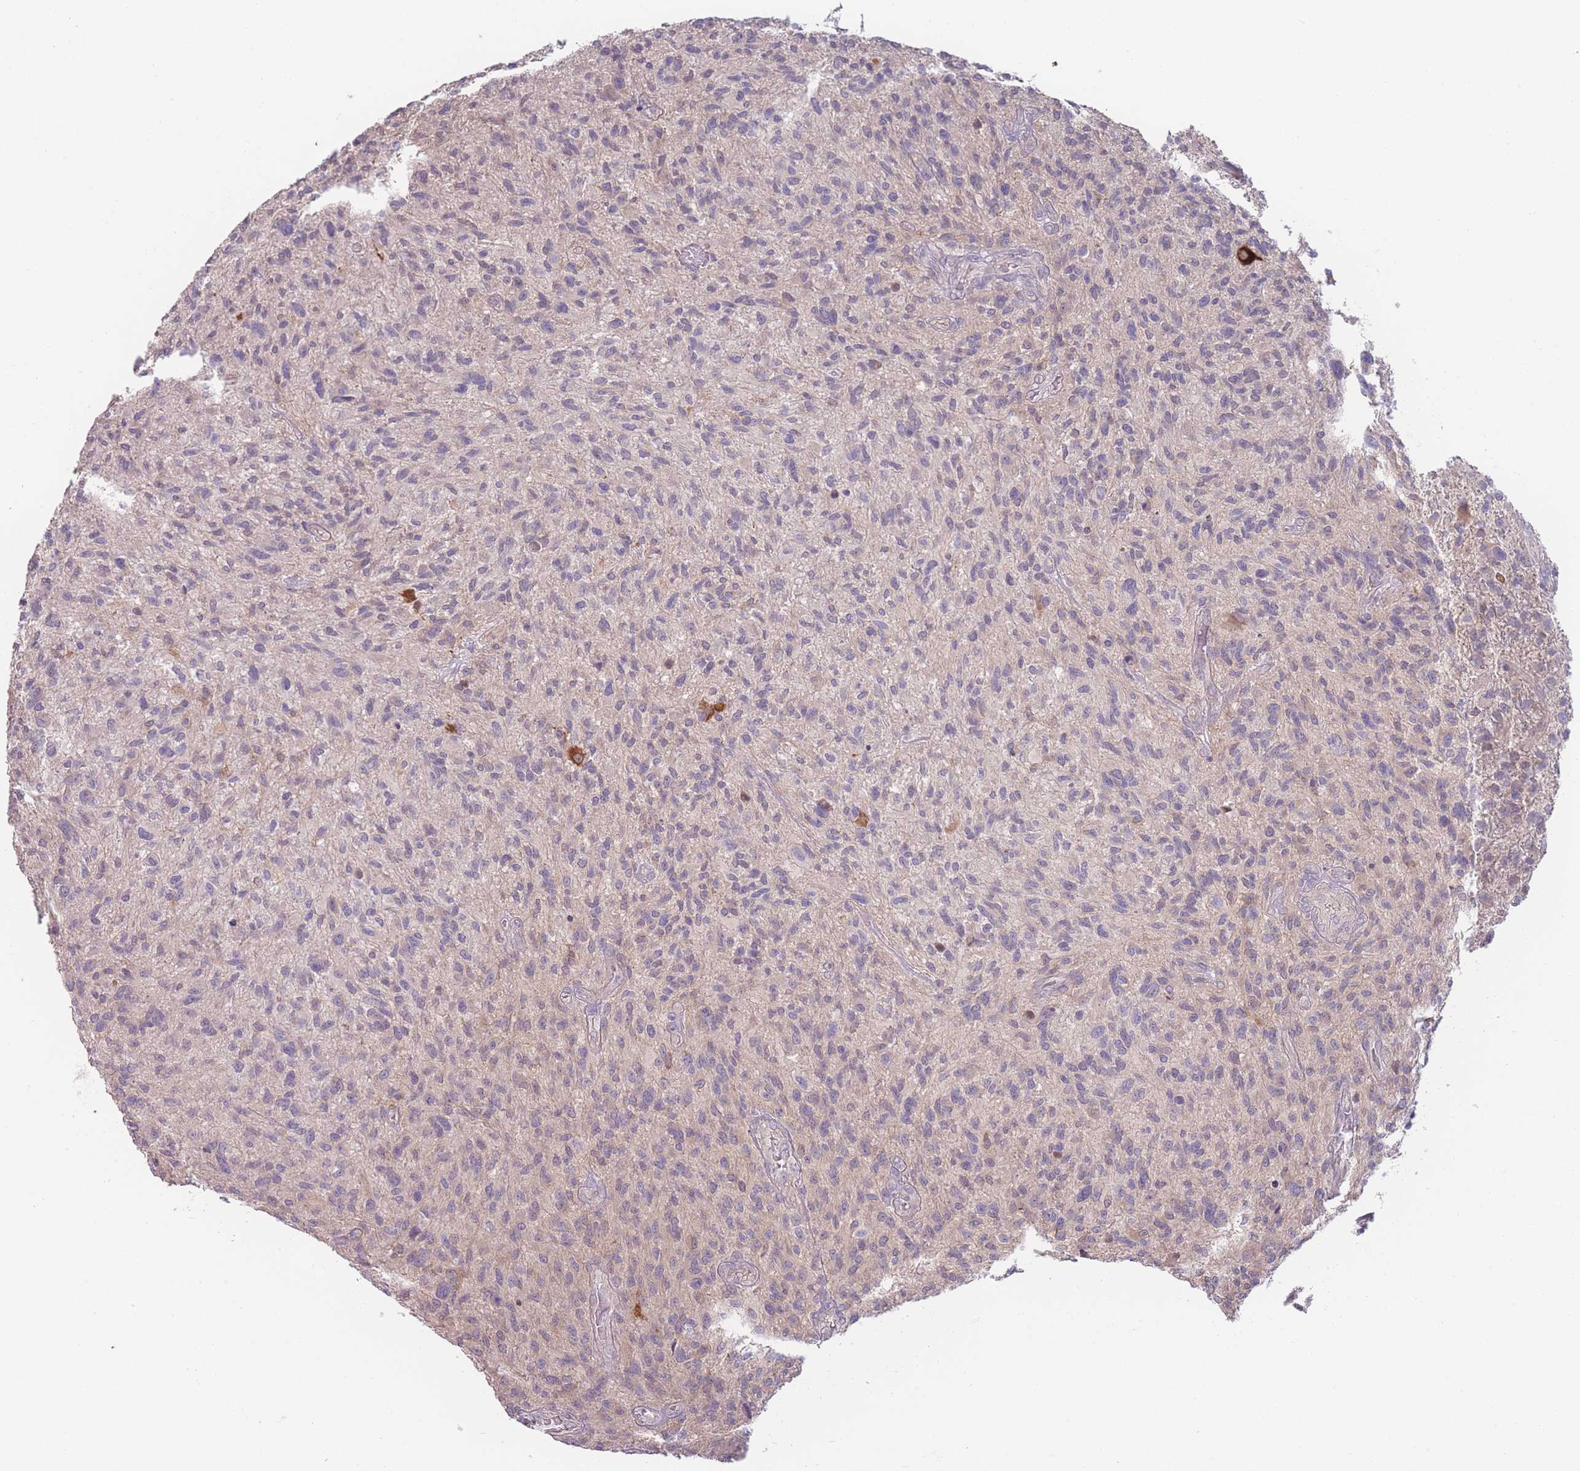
{"staining": {"intensity": "negative", "quantity": "none", "location": "none"}, "tissue": "glioma", "cell_type": "Tumor cells", "image_type": "cancer", "snomed": [{"axis": "morphology", "description": "Glioma, malignant, High grade"}, {"axis": "topography", "description": "Brain"}], "caption": "Glioma was stained to show a protein in brown. There is no significant expression in tumor cells. The staining was performed using DAB (3,3'-diaminobenzidine) to visualize the protein expression in brown, while the nuclei were stained in blue with hematoxylin (Magnification: 20x).", "gene": "SPHKAP", "patient": {"sex": "male", "age": 47}}